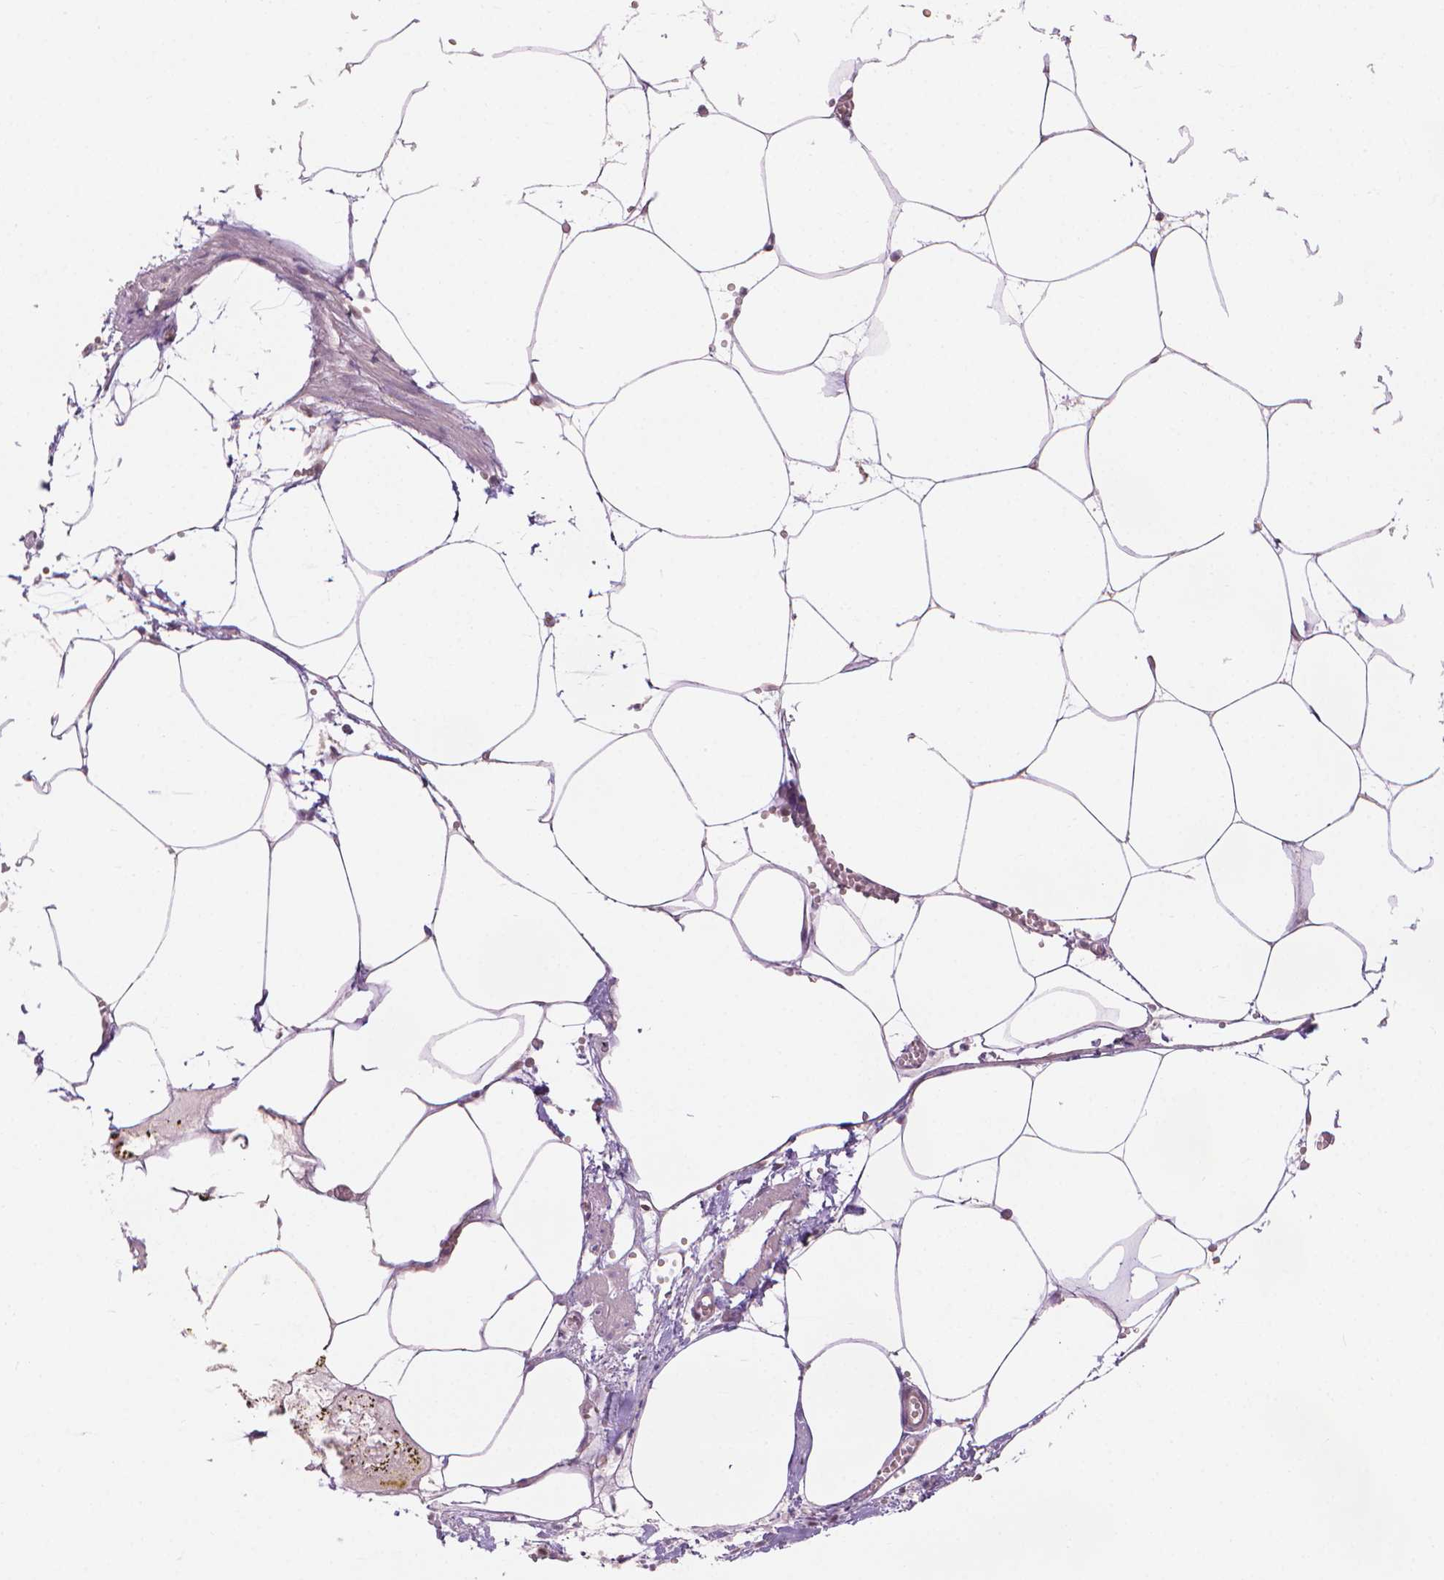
{"staining": {"intensity": "weak", "quantity": "25%-75%", "location": "cytoplasmic/membranous"}, "tissue": "adipose tissue", "cell_type": "Adipocytes", "image_type": "normal", "snomed": [{"axis": "morphology", "description": "Normal tissue, NOS"}, {"axis": "topography", "description": "Adipose tissue"}, {"axis": "topography", "description": "Pancreas"}, {"axis": "topography", "description": "Peripheral nerve tissue"}], "caption": "Adipocytes show weak cytoplasmic/membranous expression in about 25%-75% of cells in normal adipose tissue.", "gene": "IFFO1", "patient": {"sex": "female", "age": 58}}